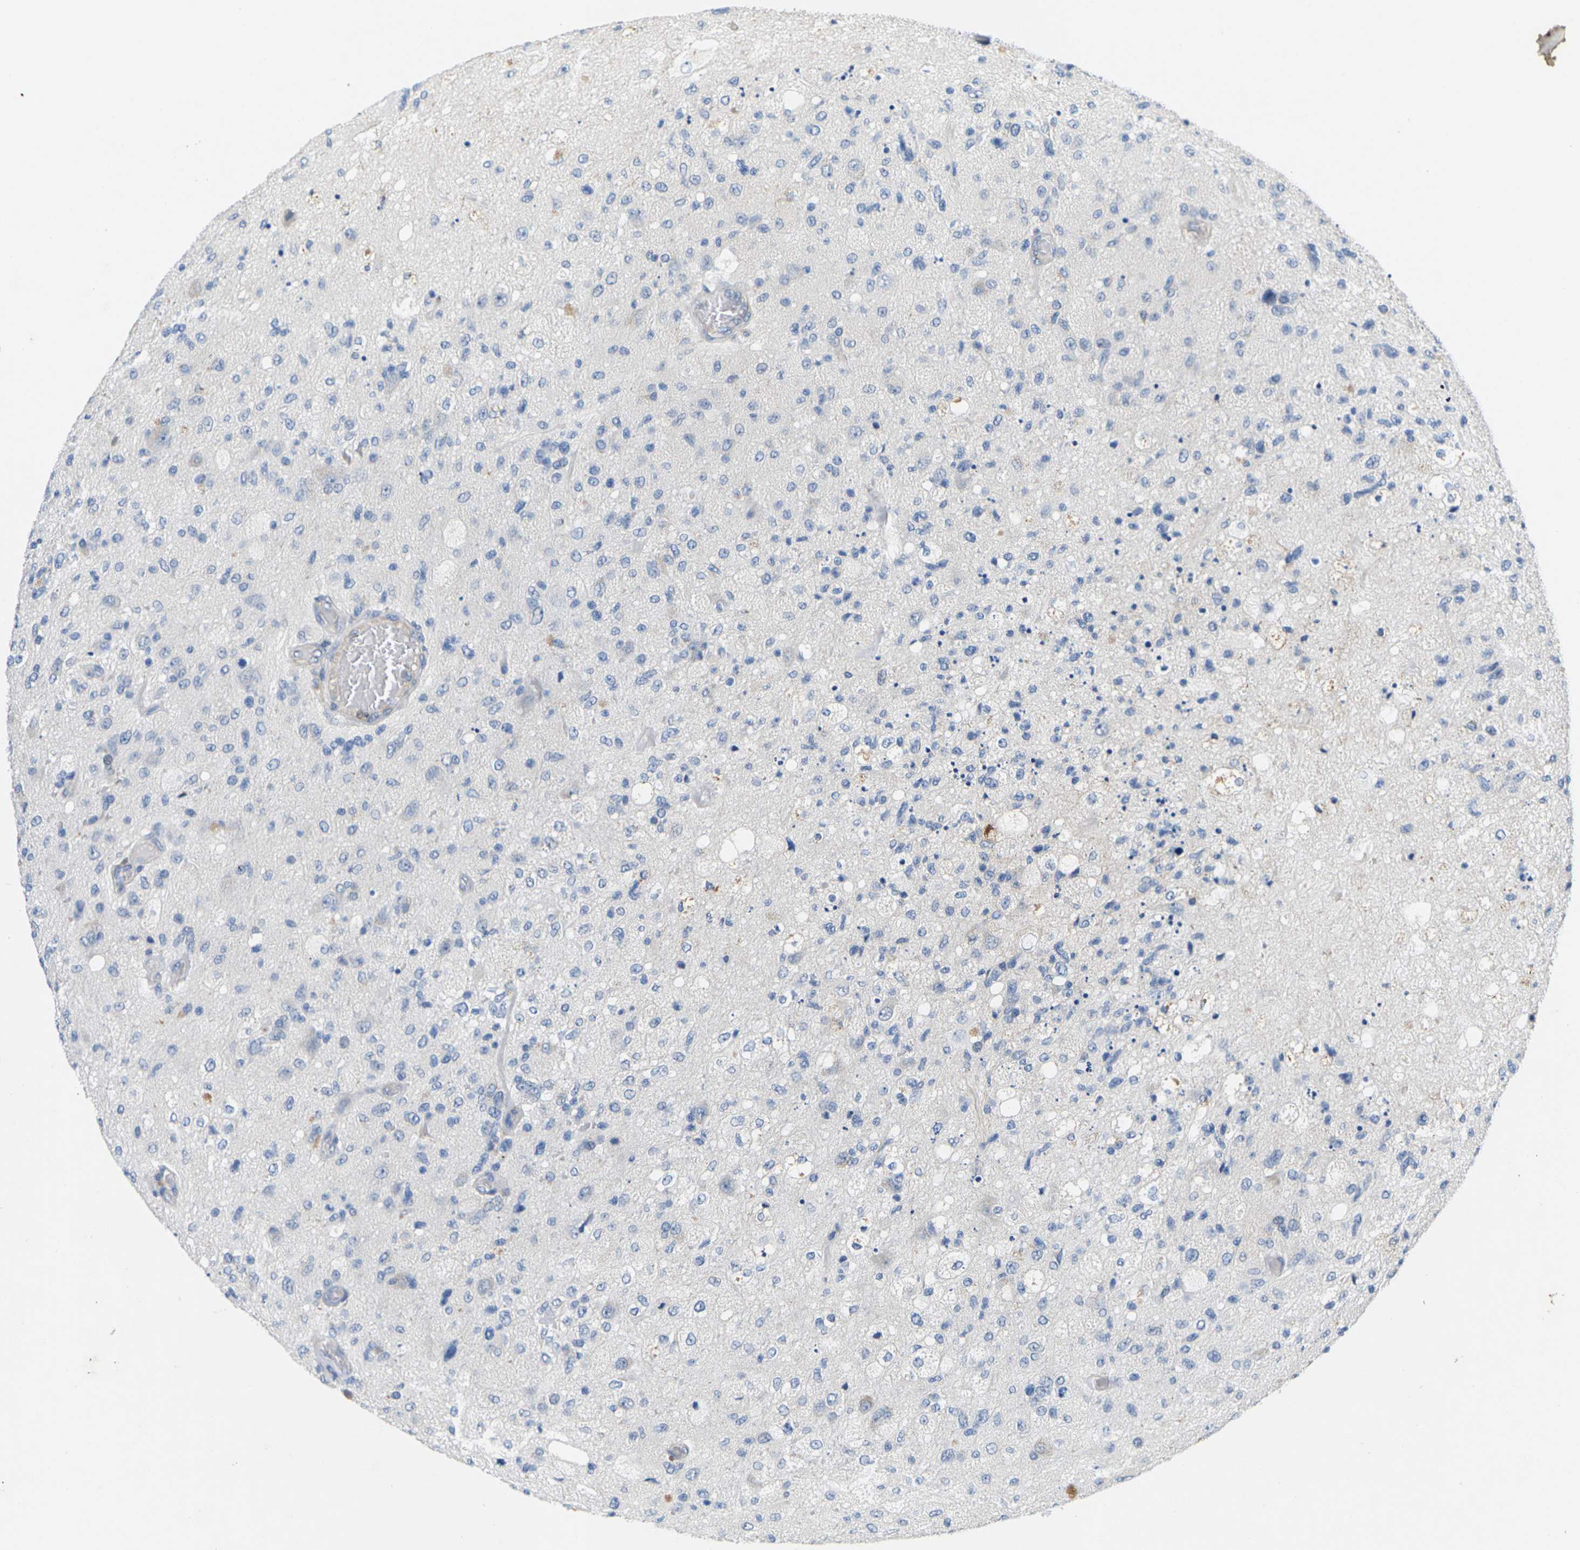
{"staining": {"intensity": "negative", "quantity": "none", "location": "none"}, "tissue": "glioma", "cell_type": "Tumor cells", "image_type": "cancer", "snomed": [{"axis": "morphology", "description": "Normal tissue, NOS"}, {"axis": "morphology", "description": "Glioma, malignant, High grade"}, {"axis": "topography", "description": "Cerebral cortex"}], "caption": "DAB immunohistochemical staining of human high-grade glioma (malignant) exhibits no significant expression in tumor cells. (DAB immunohistochemistry visualized using brightfield microscopy, high magnification).", "gene": "ITGA5", "patient": {"sex": "male", "age": 77}}